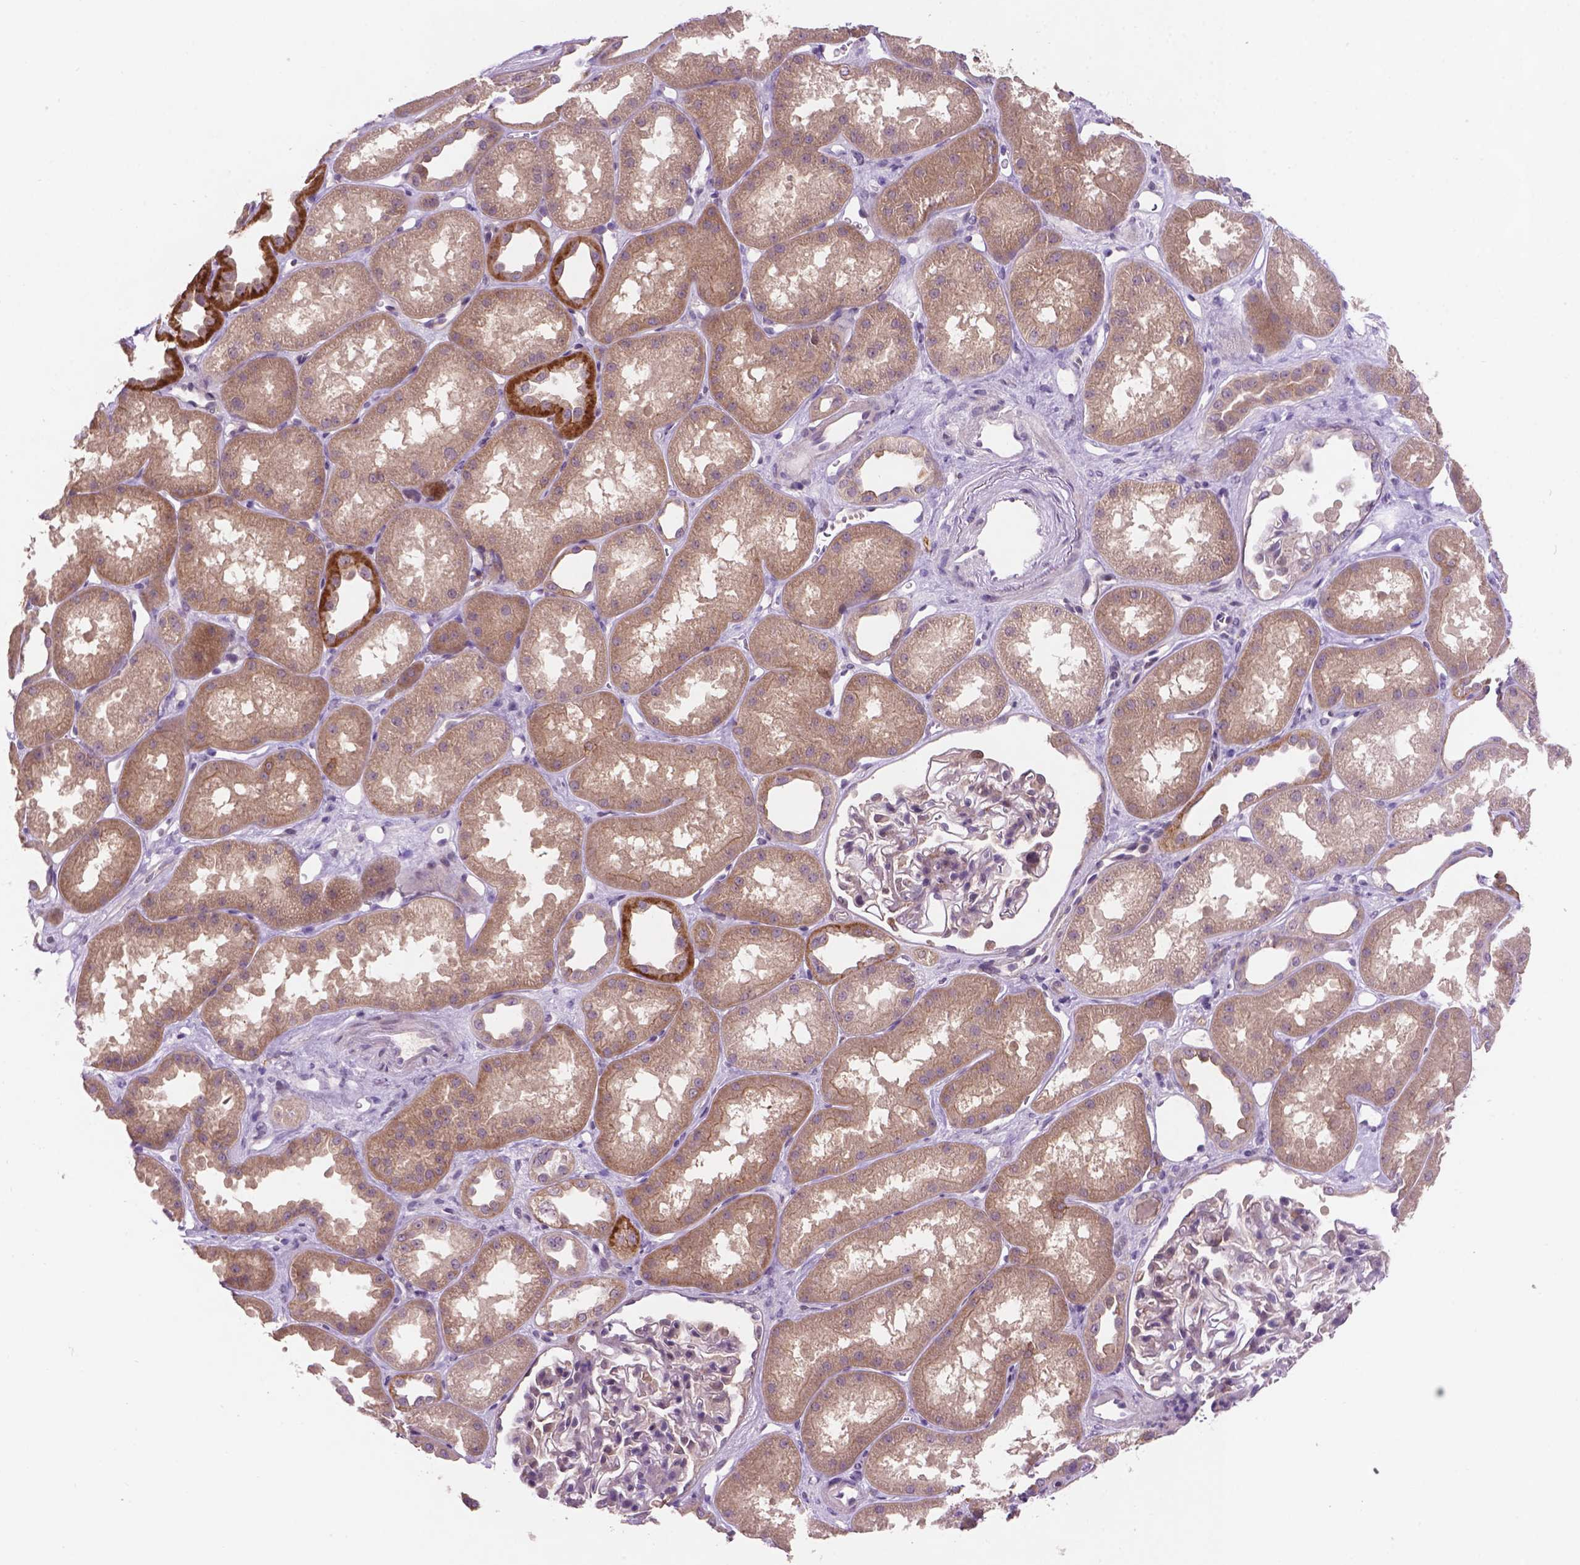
{"staining": {"intensity": "moderate", "quantity": "<25%", "location": "cytoplasmic/membranous"}, "tissue": "kidney", "cell_type": "Cells in glomeruli", "image_type": "normal", "snomed": [{"axis": "morphology", "description": "Normal tissue, NOS"}, {"axis": "topography", "description": "Kidney"}], "caption": "Immunohistochemistry (IHC) micrograph of normal kidney stained for a protein (brown), which reveals low levels of moderate cytoplasmic/membranous positivity in about <25% of cells in glomeruli.", "gene": "GXYLT2", "patient": {"sex": "male", "age": 61}}